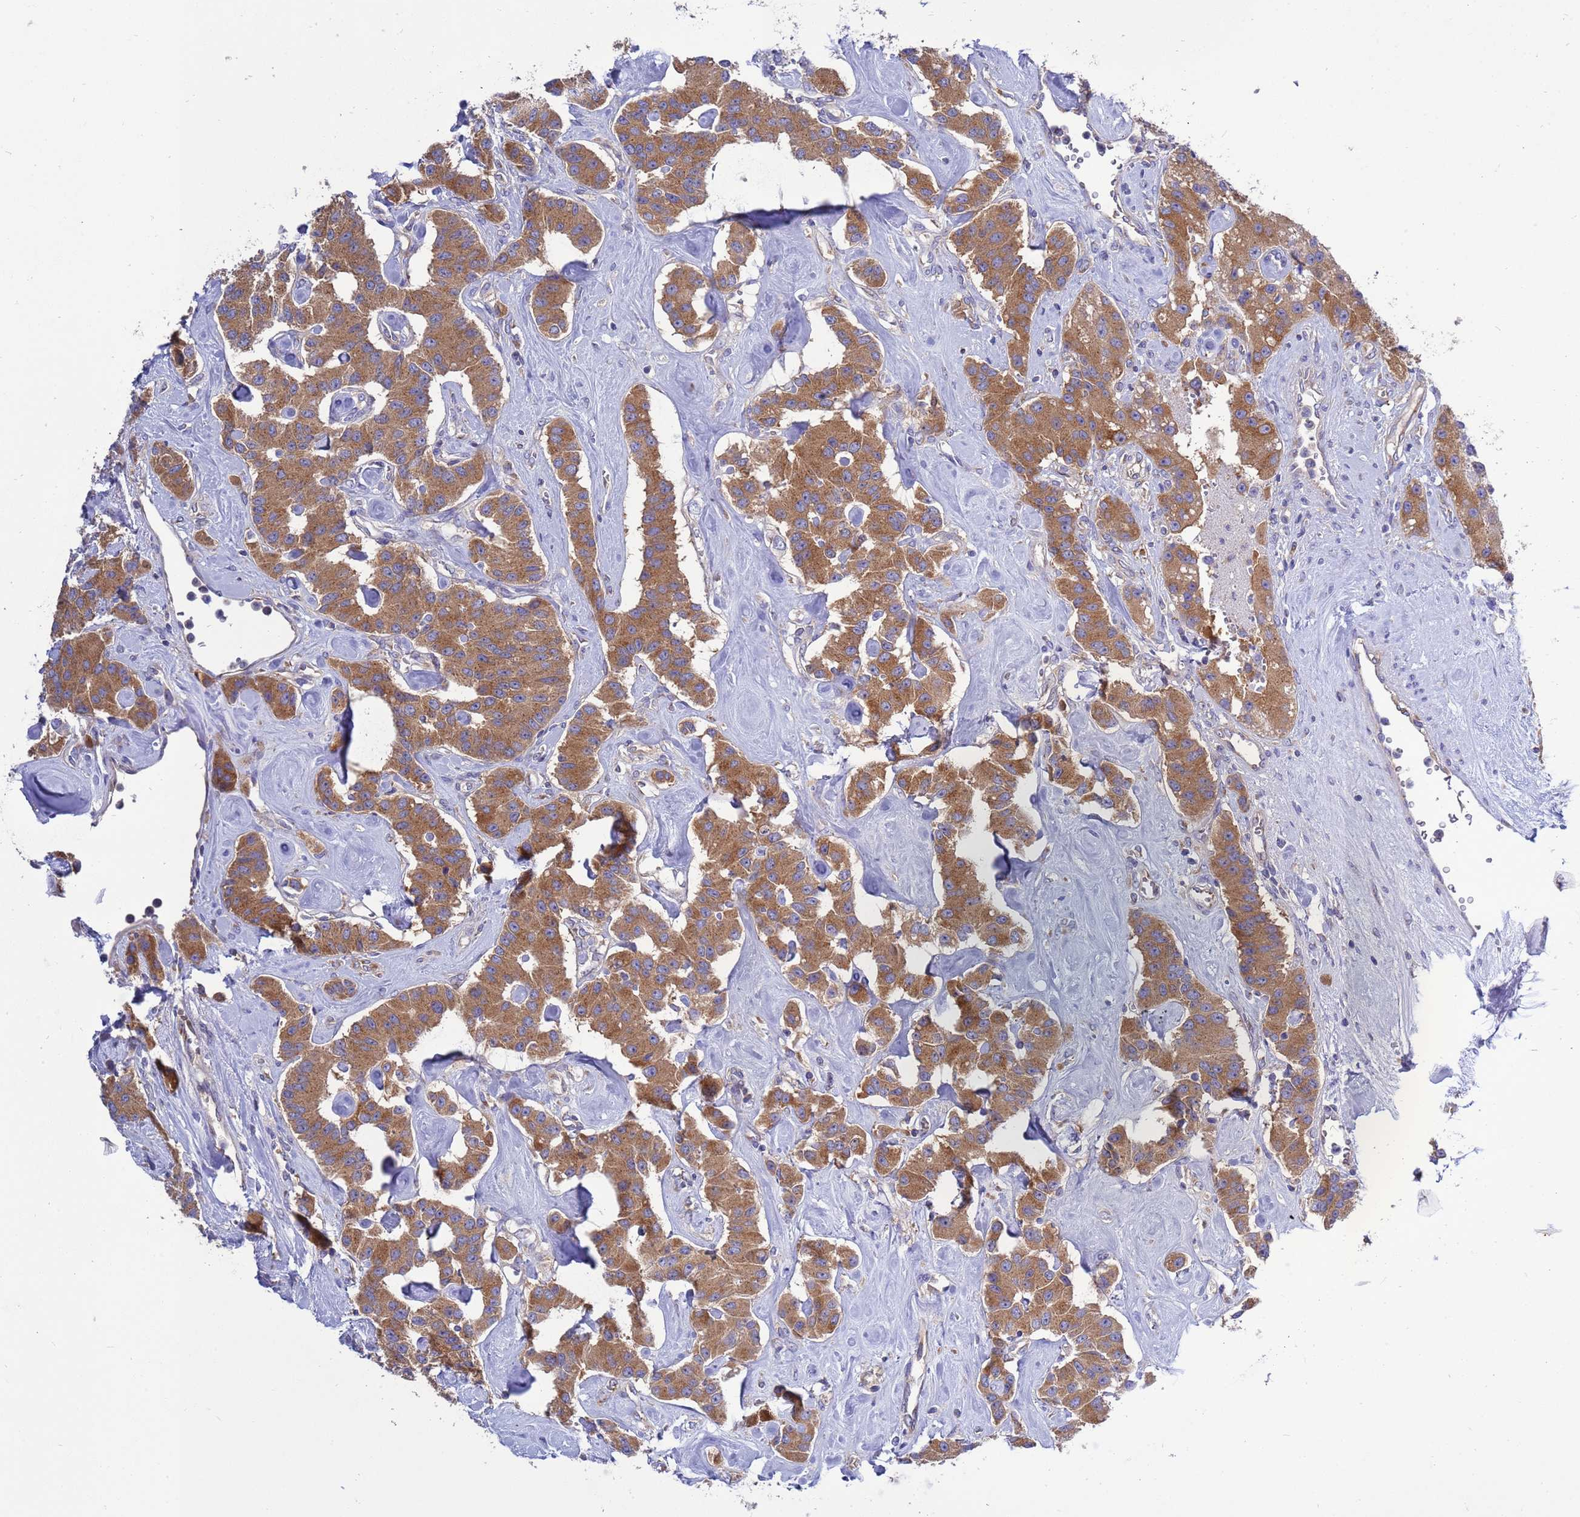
{"staining": {"intensity": "moderate", "quantity": ">75%", "location": "cytoplasmic/membranous"}, "tissue": "carcinoid", "cell_type": "Tumor cells", "image_type": "cancer", "snomed": [{"axis": "morphology", "description": "Carcinoid, malignant, NOS"}, {"axis": "topography", "description": "Pancreas"}], "caption": "Moderate cytoplasmic/membranous protein positivity is present in approximately >75% of tumor cells in carcinoid.", "gene": "ANAPC1", "patient": {"sex": "male", "age": 41}}